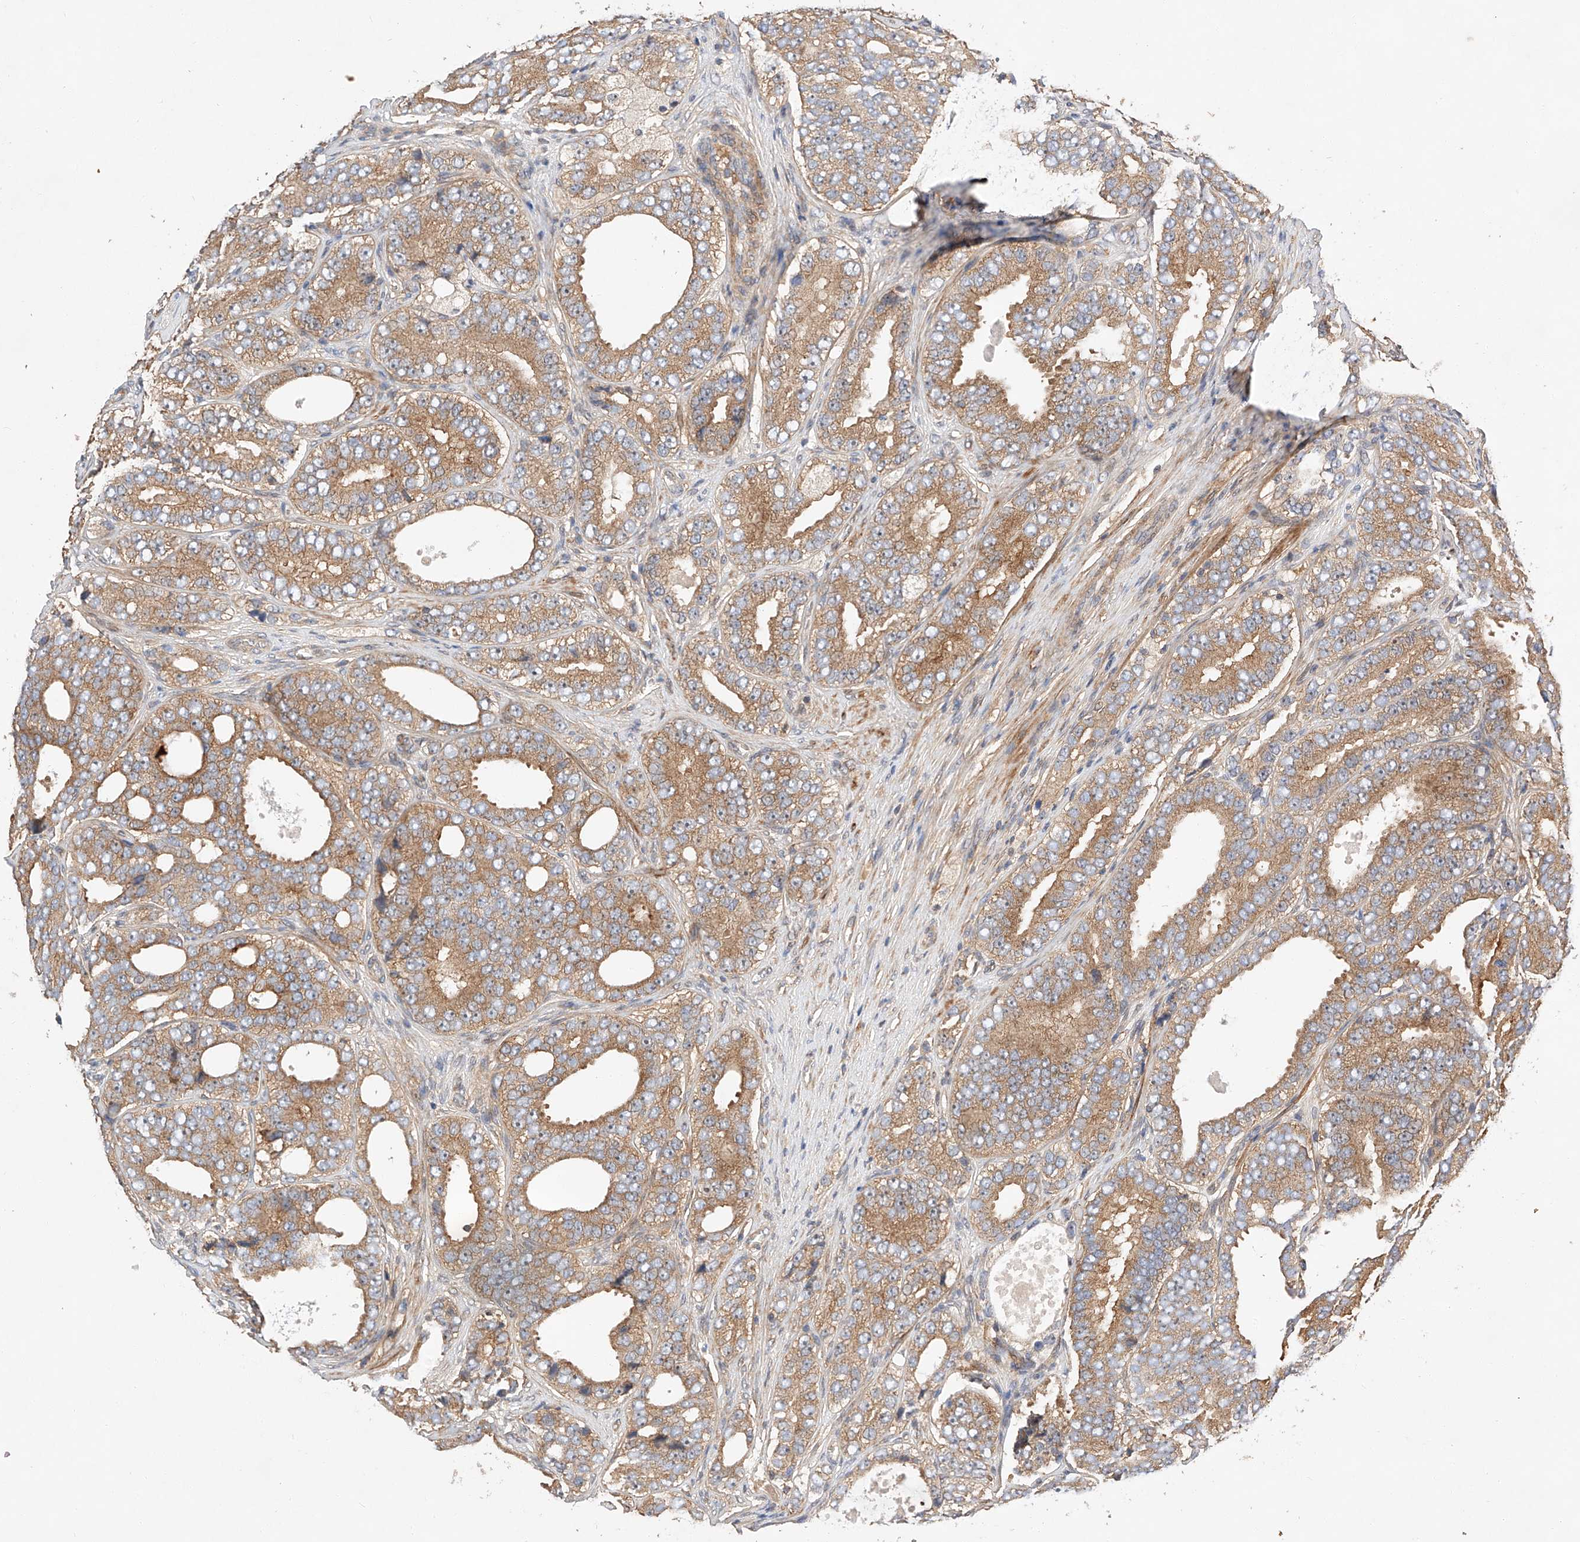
{"staining": {"intensity": "moderate", "quantity": ">75%", "location": "cytoplasmic/membranous"}, "tissue": "prostate cancer", "cell_type": "Tumor cells", "image_type": "cancer", "snomed": [{"axis": "morphology", "description": "Adenocarcinoma, High grade"}, {"axis": "topography", "description": "Prostate"}], "caption": "Immunohistochemical staining of prostate adenocarcinoma (high-grade) exhibits medium levels of moderate cytoplasmic/membranous expression in approximately >75% of tumor cells. The protein is shown in brown color, while the nuclei are stained blue.", "gene": "RAB23", "patient": {"sex": "male", "age": 56}}